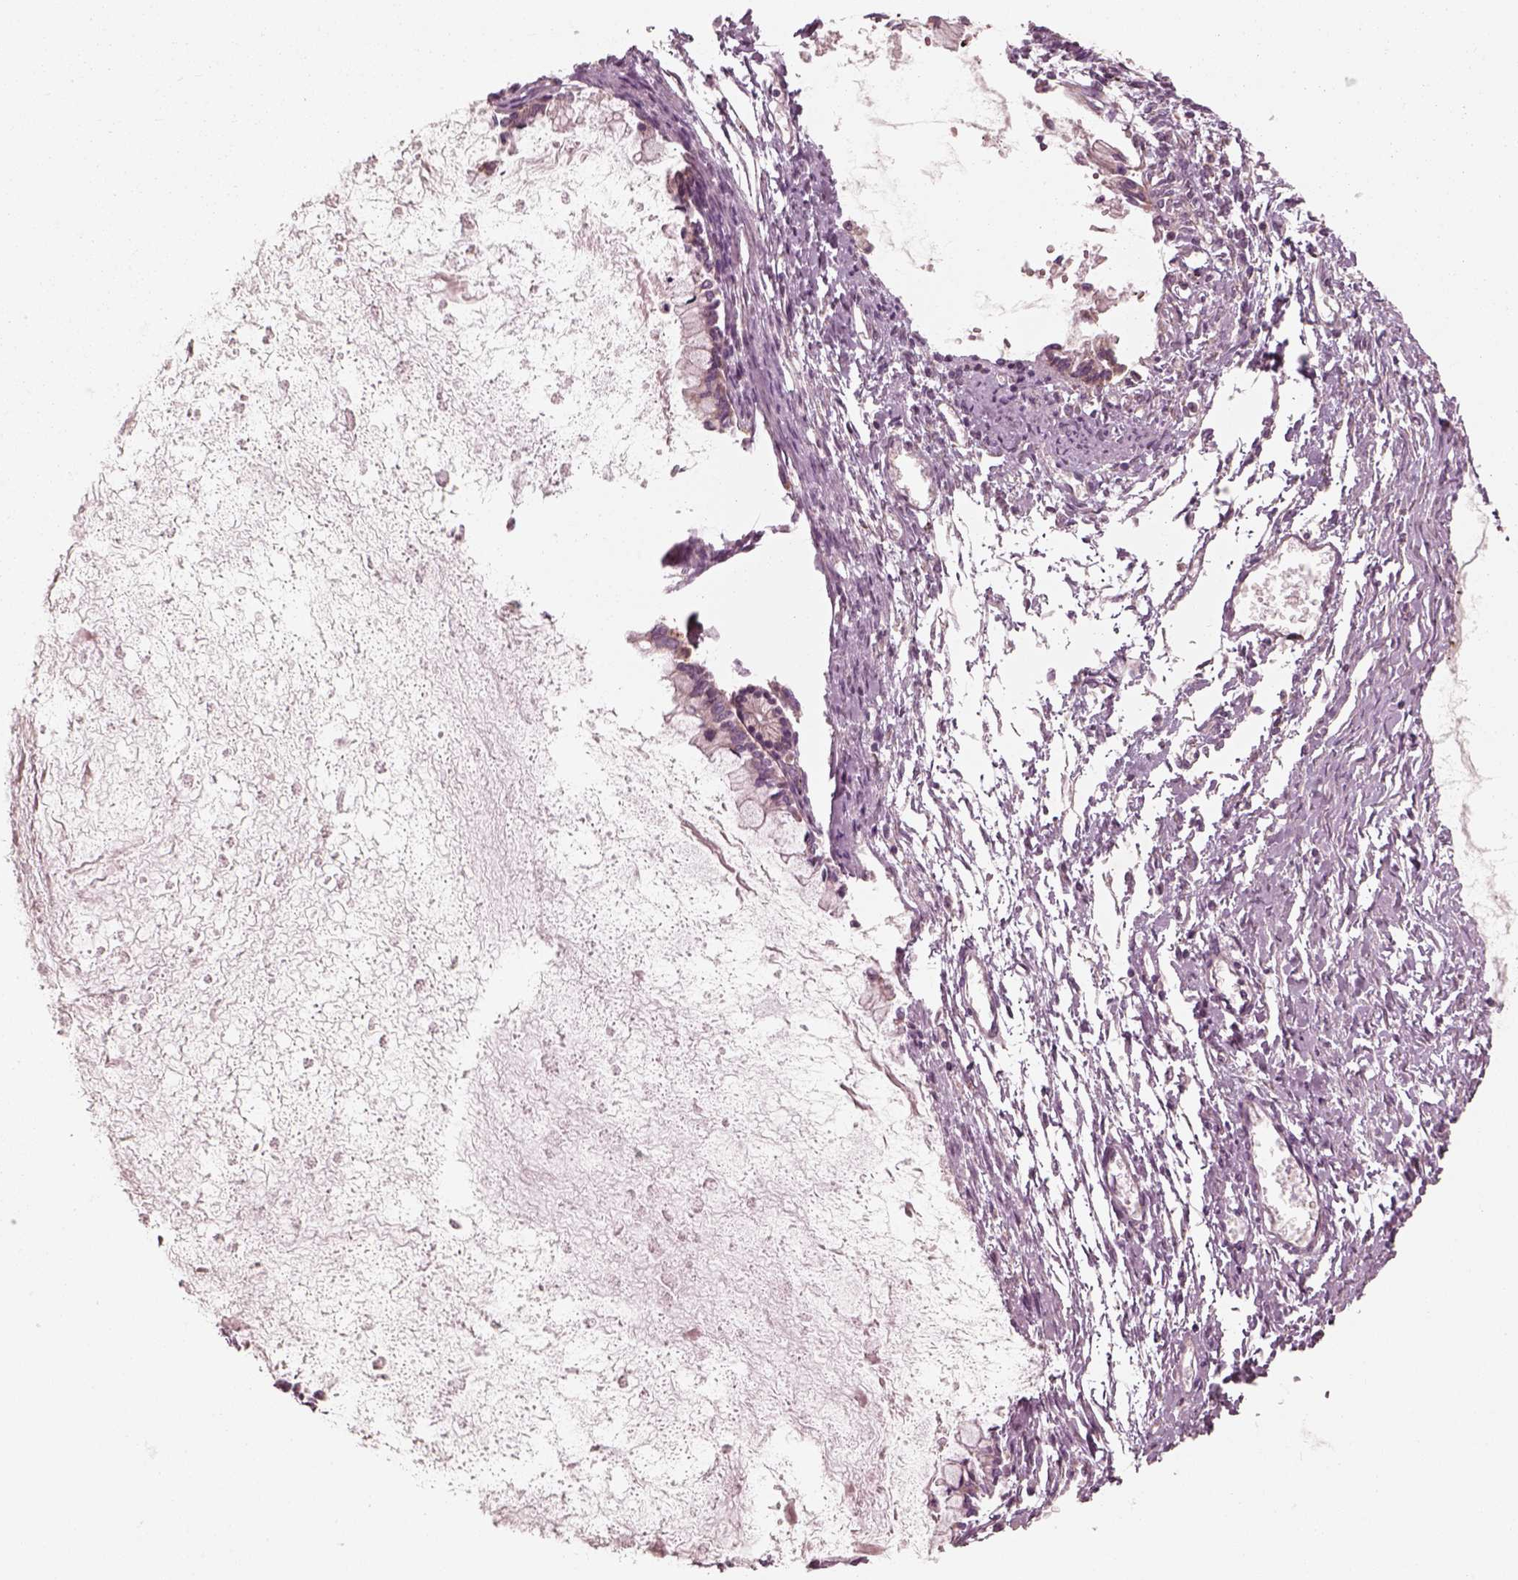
{"staining": {"intensity": "weak", "quantity": ">75%", "location": "cytoplasmic/membranous"}, "tissue": "ovarian cancer", "cell_type": "Tumor cells", "image_type": "cancer", "snomed": [{"axis": "morphology", "description": "Cystadenocarcinoma, mucinous, NOS"}, {"axis": "topography", "description": "Ovary"}], "caption": "The photomicrograph demonstrates a brown stain indicating the presence of a protein in the cytoplasmic/membranous of tumor cells in ovarian mucinous cystadenocarcinoma.", "gene": "CNOT2", "patient": {"sex": "female", "age": 67}}